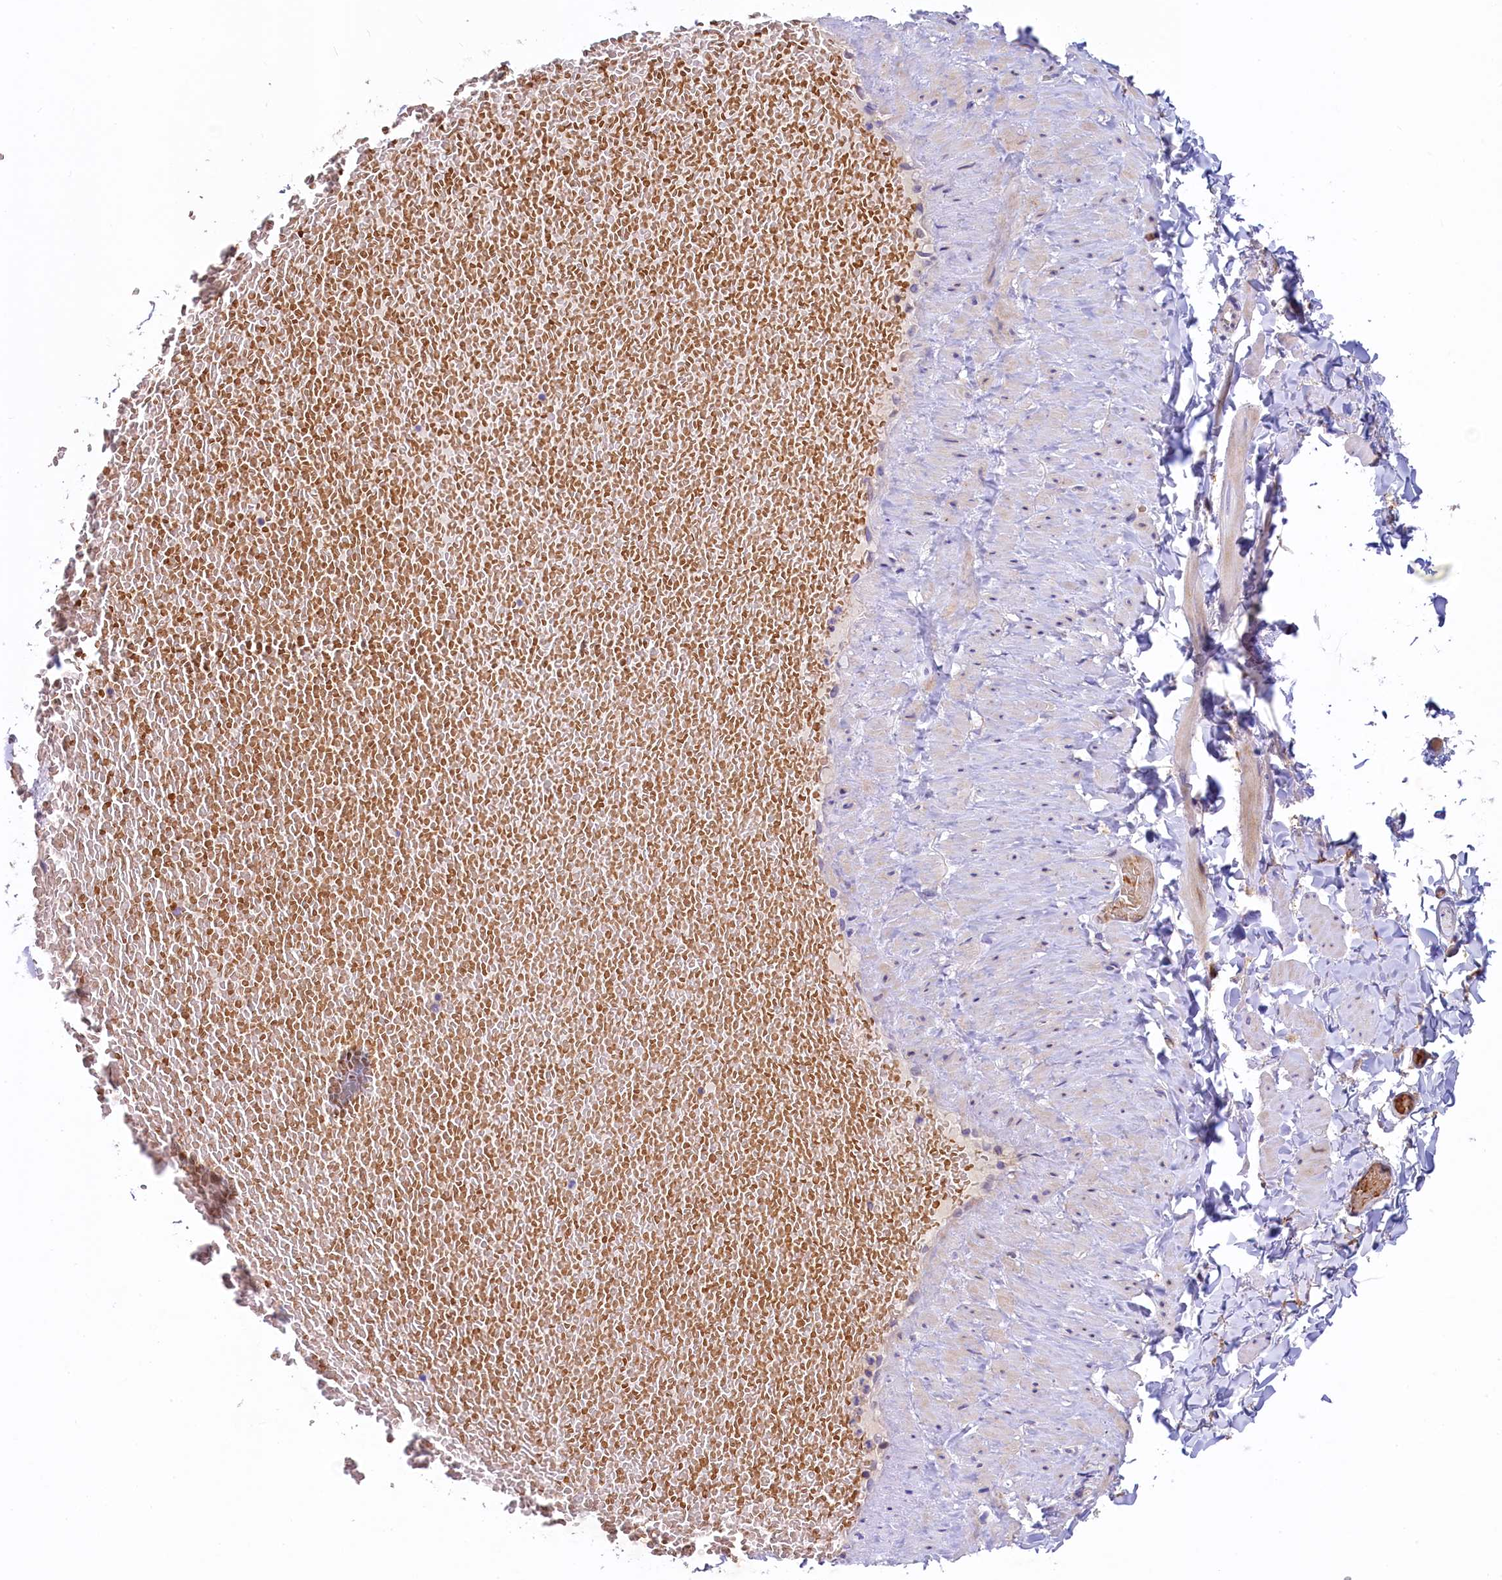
{"staining": {"intensity": "negative", "quantity": "none", "location": "none"}, "tissue": "adipose tissue", "cell_type": "Adipocytes", "image_type": "normal", "snomed": [{"axis": "morphology", "description": "Normal tissue, NOS"}, {"axis": "topography", "description": "Adipose tissue"}, {"axis": "topography", "description": "Vascular tissue"}, {"axis": "topography", "description": "Peripheral nerve tissue"}], "caption": "This is a image of IHC staining of benign adipose tissue, which shows no positivity in adipocytes.", "gene": "HPS6", "patient": {"sex": "male", "age": 25}}